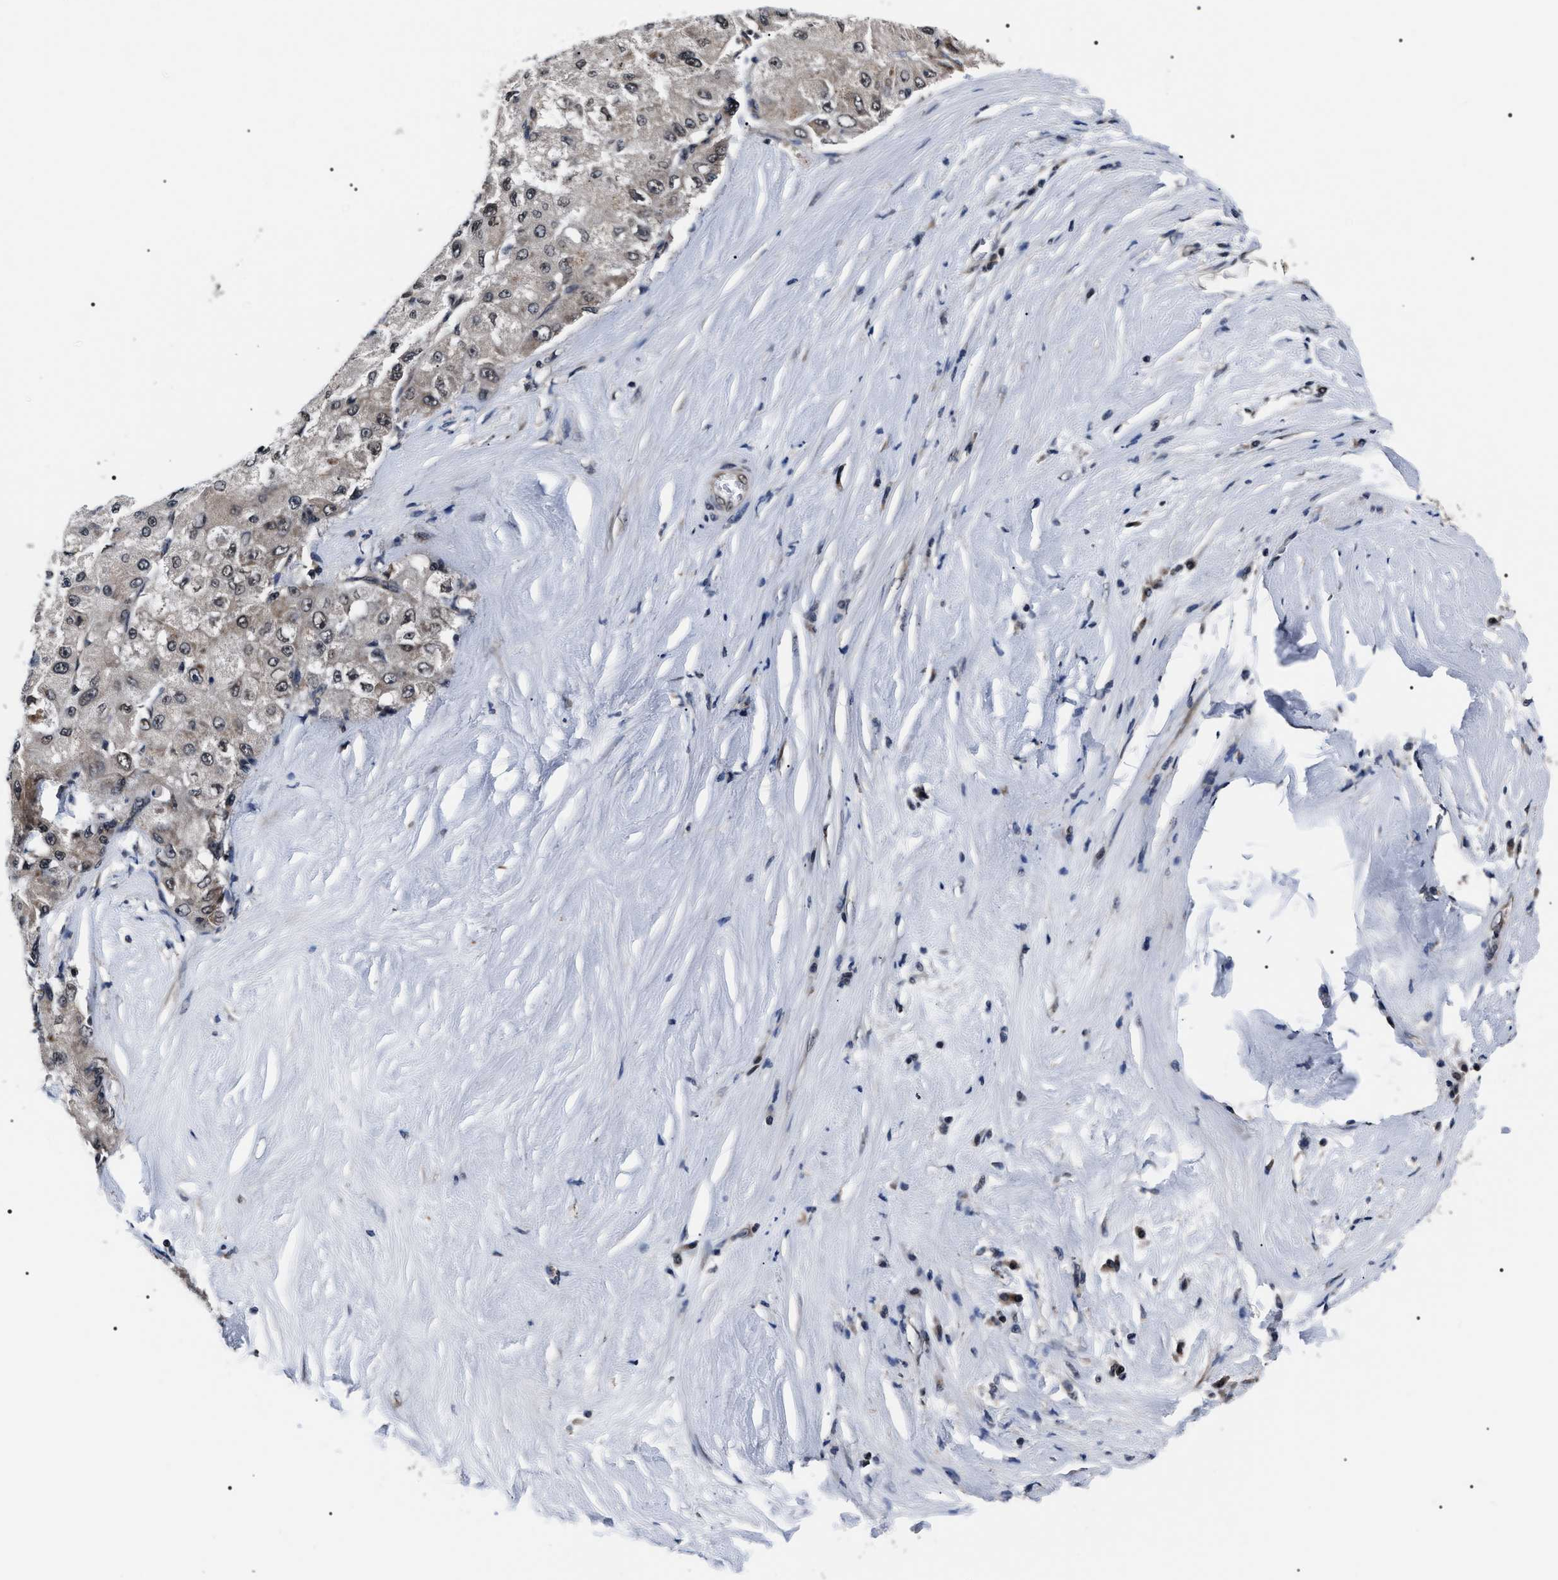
{"staining": {"intensity": "weak", "quantity": "<25%", "location": "nuclear"}, "tissue": "liver cancer", "cell_type": "Tumor cells", "image_type": "cancer", "snomed": [{"axis": "morphology", "description": "Carcinoma, Hepatocellular, NOS"}, {"axis": "topography", "description": "Liver"}], "caption": "Tumor cells are negative for brown protein staining in liver cancer. Nuclei are stained in blue.", "gene": "CSNK2A1", "patient": {"sex": "male", "age": 80}}